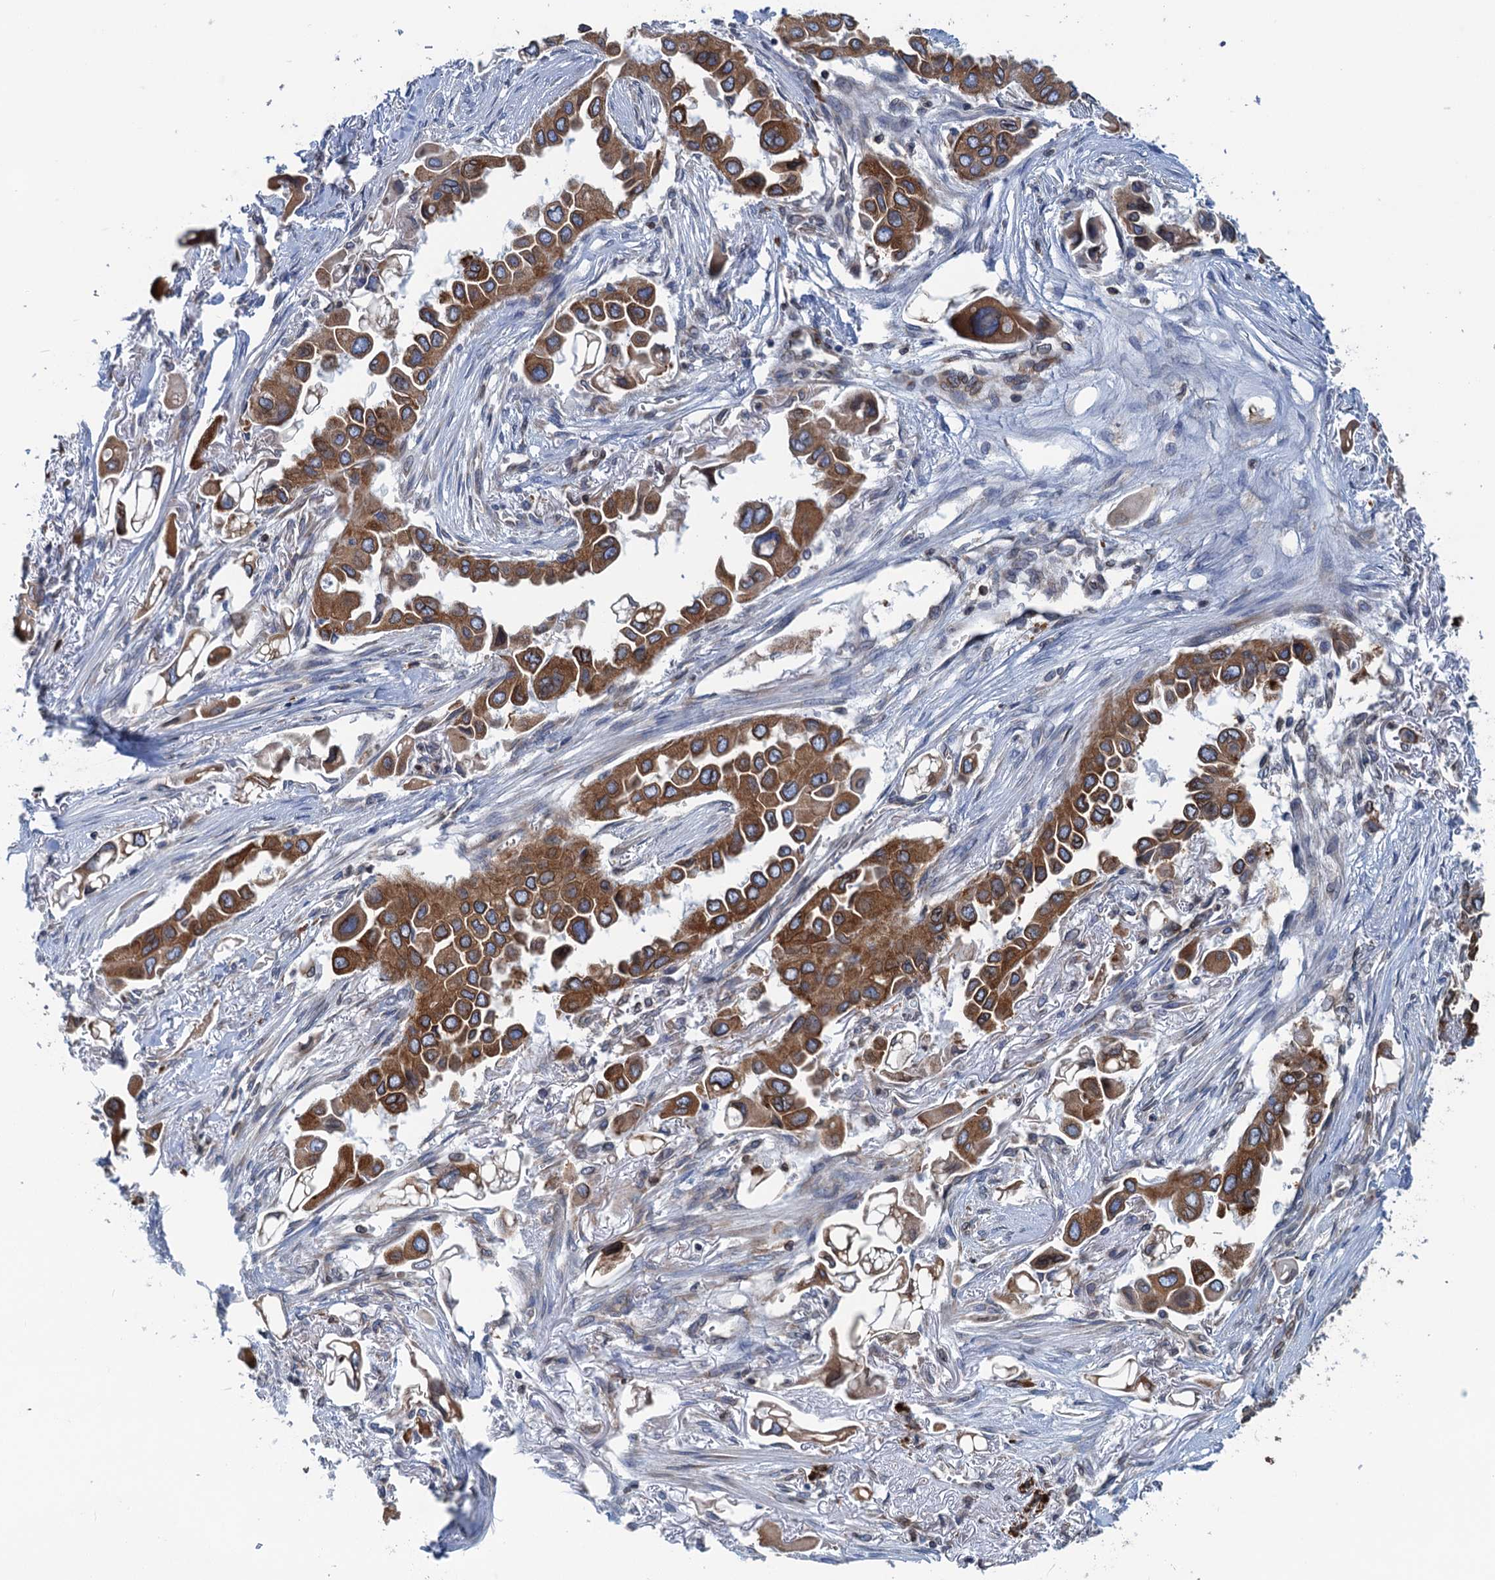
{"staining": {"intensity": "strong", "quantity": ">75%", "location": "cytoplasmic/membranous"}, "tissue": "lung cancer", "cell_type": "Tumor cells", "image_type": "cancer", "snomed": [{"axis": "morphology", "description": "Adenocarcinoma, NOS"}, {"axis": "topography", "description": "Lung"}], "caption": "An image of human lung cancer stained for a protein exhibits strong cytoplasmic/membranous brown staining in tumor cells. Nuclei are stained in blue.", "gene": "TMEM205", "patient": {"sex": "female", "age": 76}}